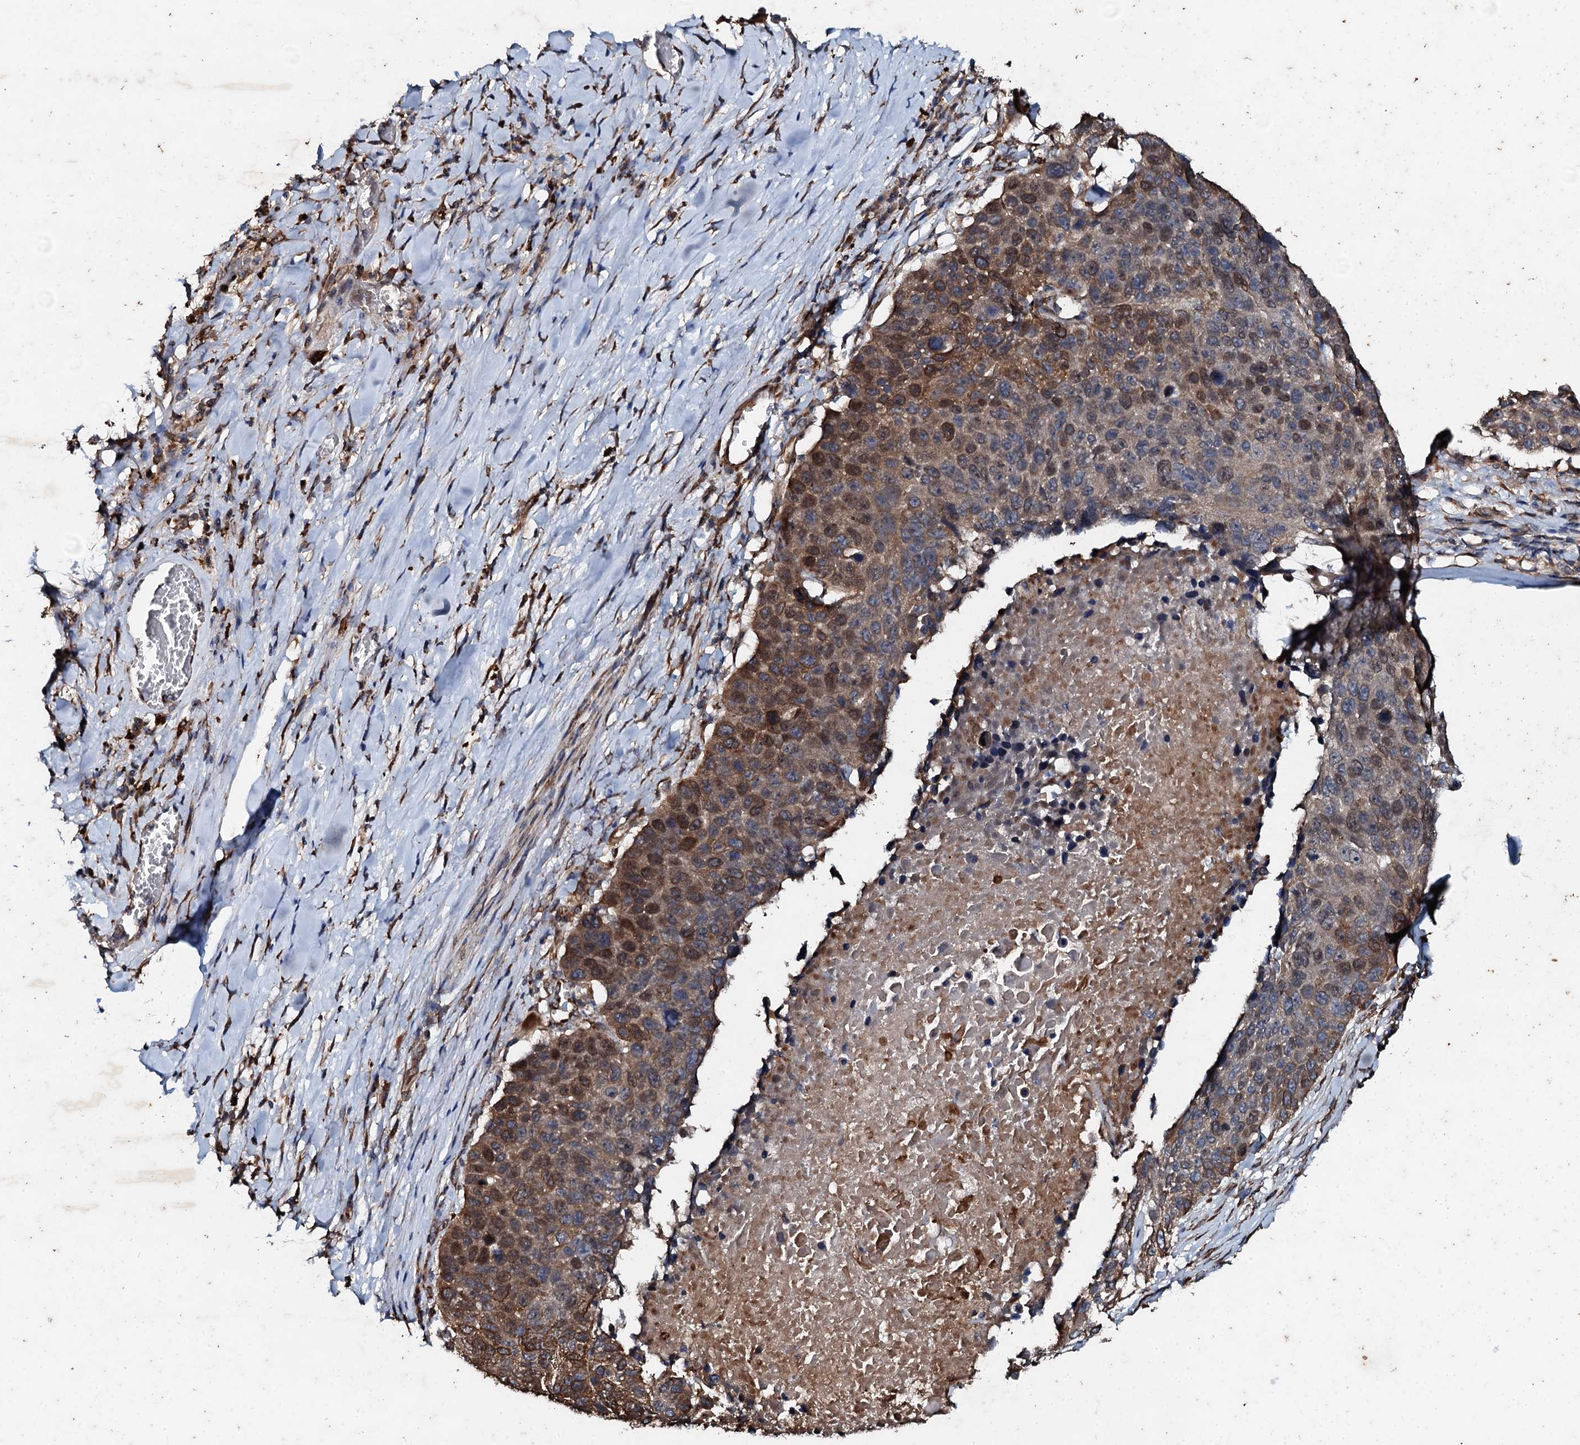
{"staining": {"intensity": "moderate", "quantity": ">75%", "location": "cytoplasmic/membranous,nuclear"}, "tissue": "lung cancer", "cell_type": "Tumor cells", "image_type": "cancer", "snomed": [{"axis": "morphology", "description": "Normal tissue, NOS"}, {"axis": "morphology", "description": "Squamous cell carcinoma, NOS"}, {"axis": "topography", "description": "Lymph node"}, {"axis": "topography", "description": "Lung"}], "caption": "This histopathology image reveals lung cancer stained with immunohistochemistry (IHC) to label a protein in brown. The cytoplasmic/membranous and nuclear of tumor cells show moderate positivity for the protein. Nuclei are counter-stained blue.", "gene": "ADAMTS10", "patient": {"sex": "male", "age": 66}}